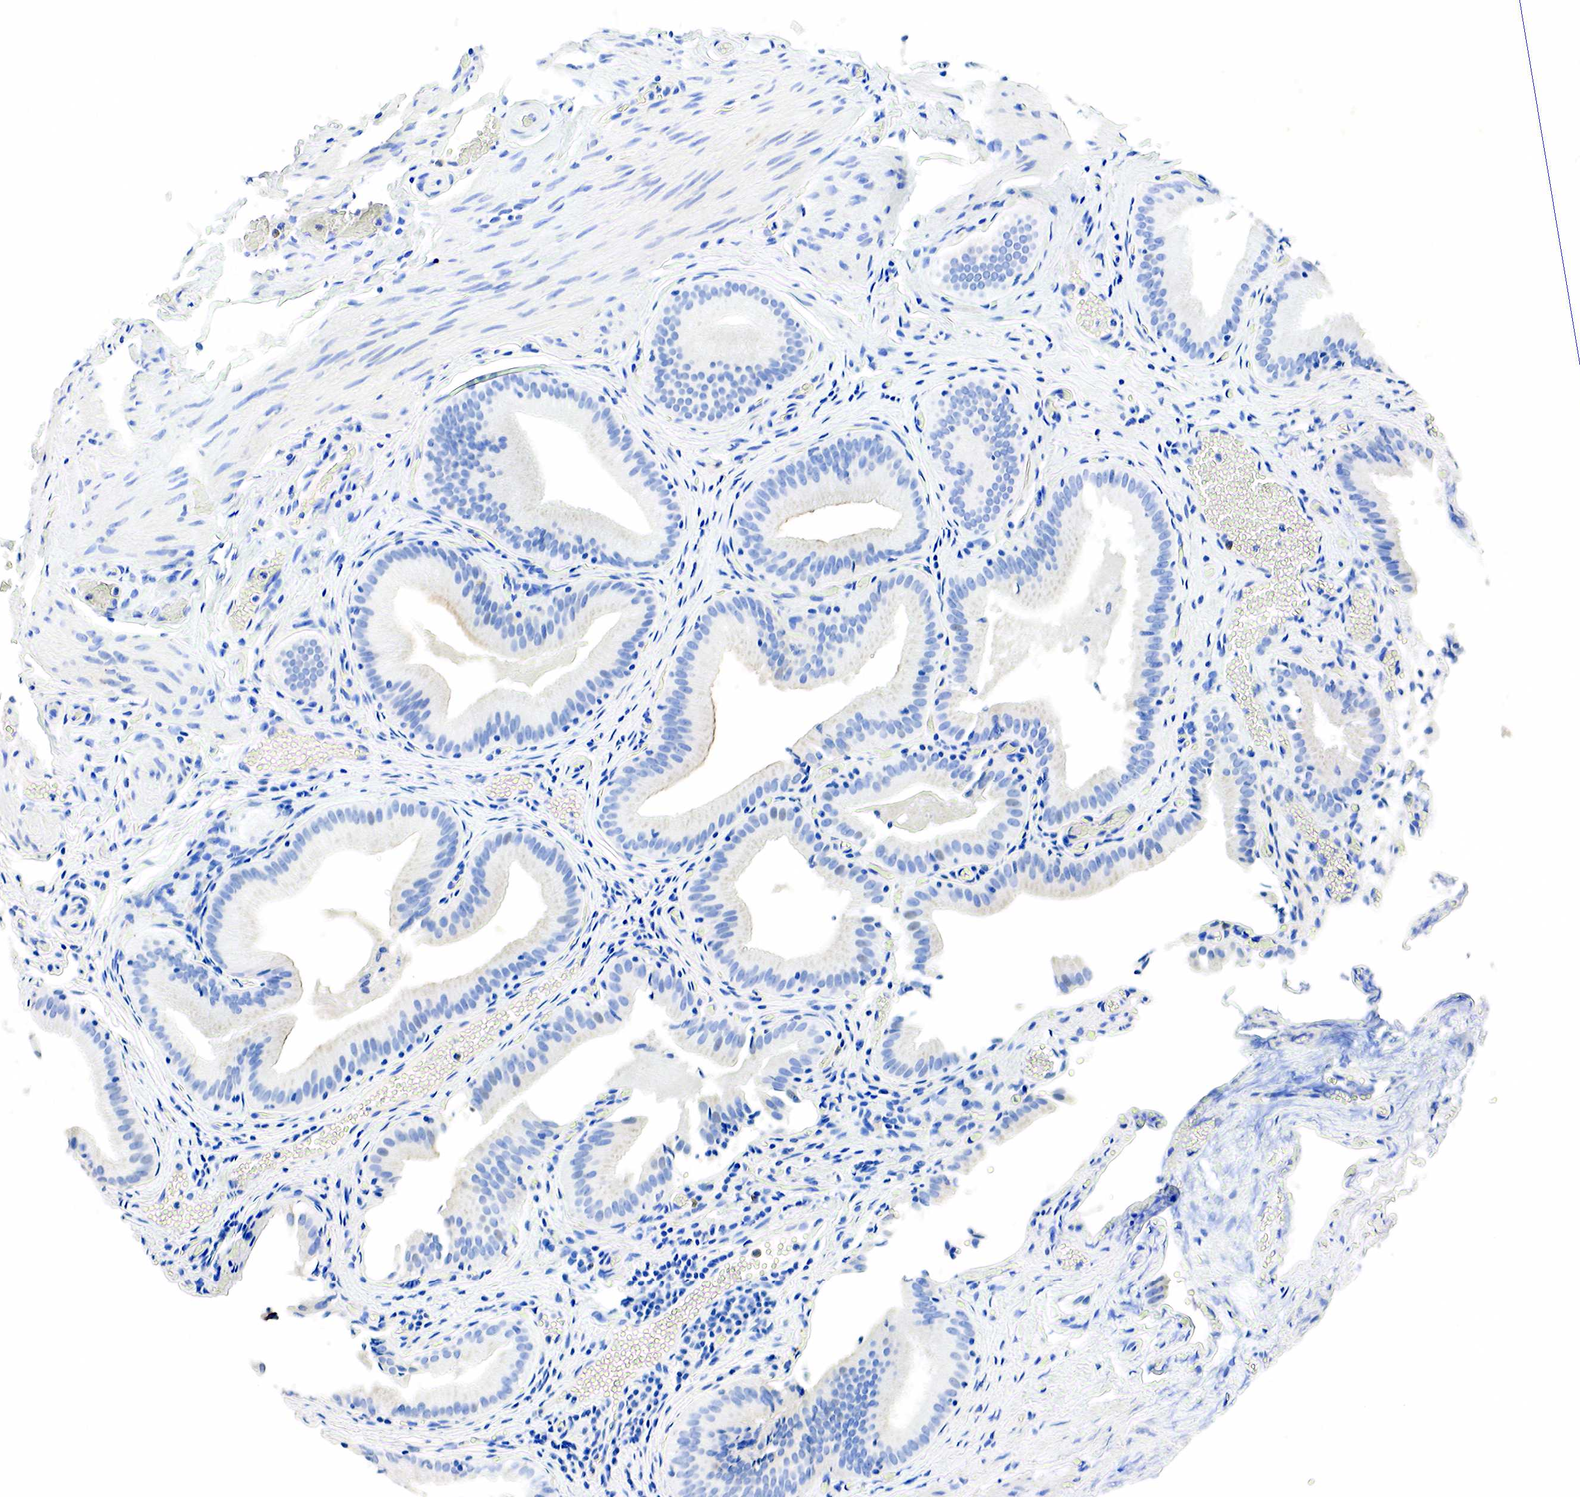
{"staining": {"intensity": "negative", "quantity": "none", "location": "none"}, "tissue": "gallbladder", "cell_type": "Glandular cells", "image_type": "normal", "snomed": [{"axis": "morphology", "description": "Normal tissue, NOS"}, {"axis": "topography", "description": "Gallbladder"}], "caption": "Immunohistochemical staining of unremarkable human gallbladder shows no significant staining in glandular cells.", "gene": "SST", "patient": {"sex": "female", "age": 44}}